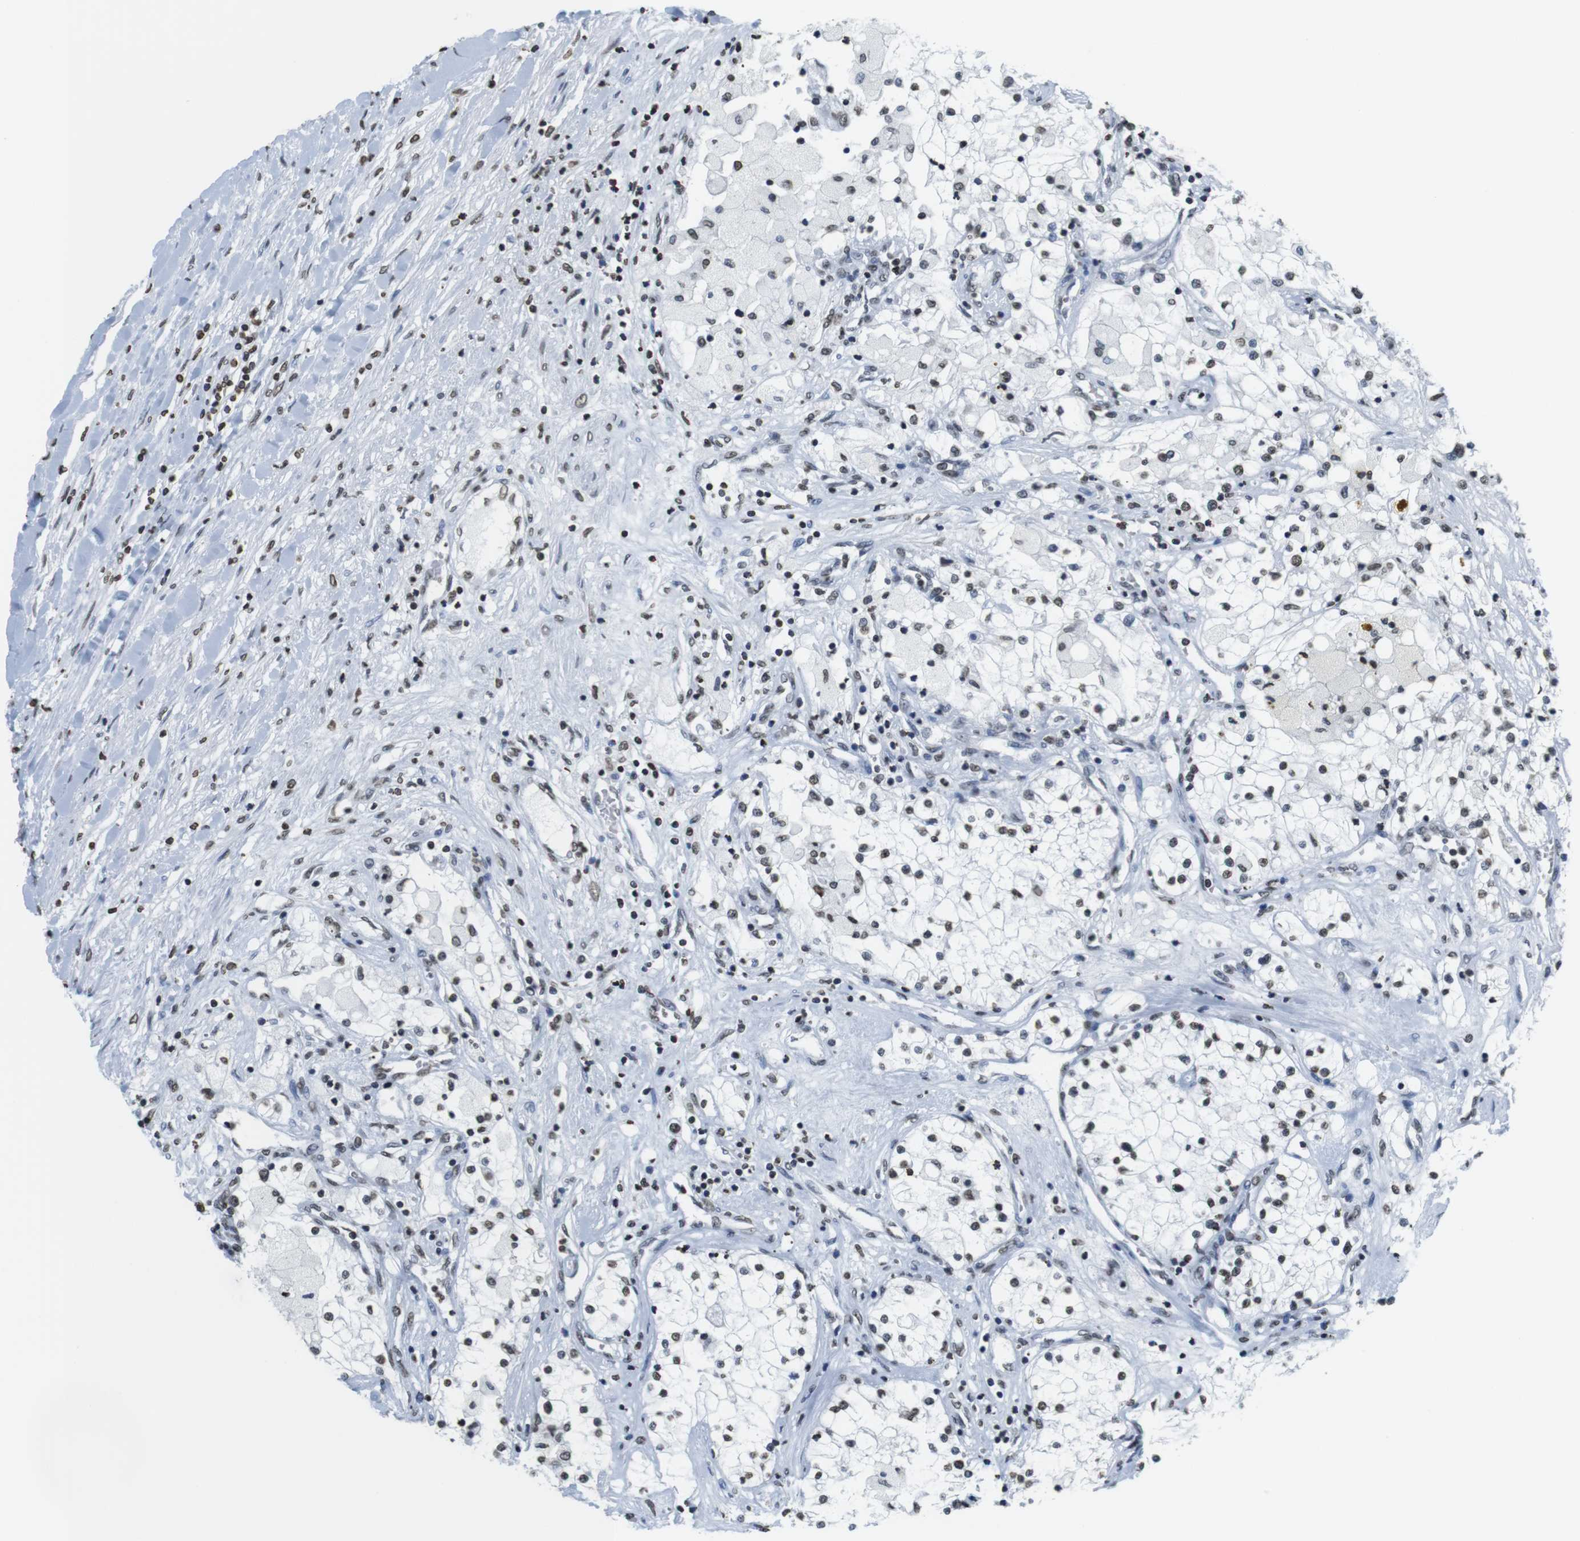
{"staining": {"intensity": "moderate", "quantity": "25%-75%", "location": "nuclear"}, "tissue": "renal cancer", "cell_type": "Tumor cells", "image_type": "cancer", "snomed": [{"axis": "morphology", "description": "Adenocarcinoma, NOS"}, {"axis": "topography", "description": "Kidney"}], "caption": "Renal cancer stained with DAB (3,3'-diaminobenzidine) IHC shows medium levels of moderate nuclear expression in about 25%-75% of tumor cells.", "gene": "BSX", "patient": {"sex": "male", "age": 68}}